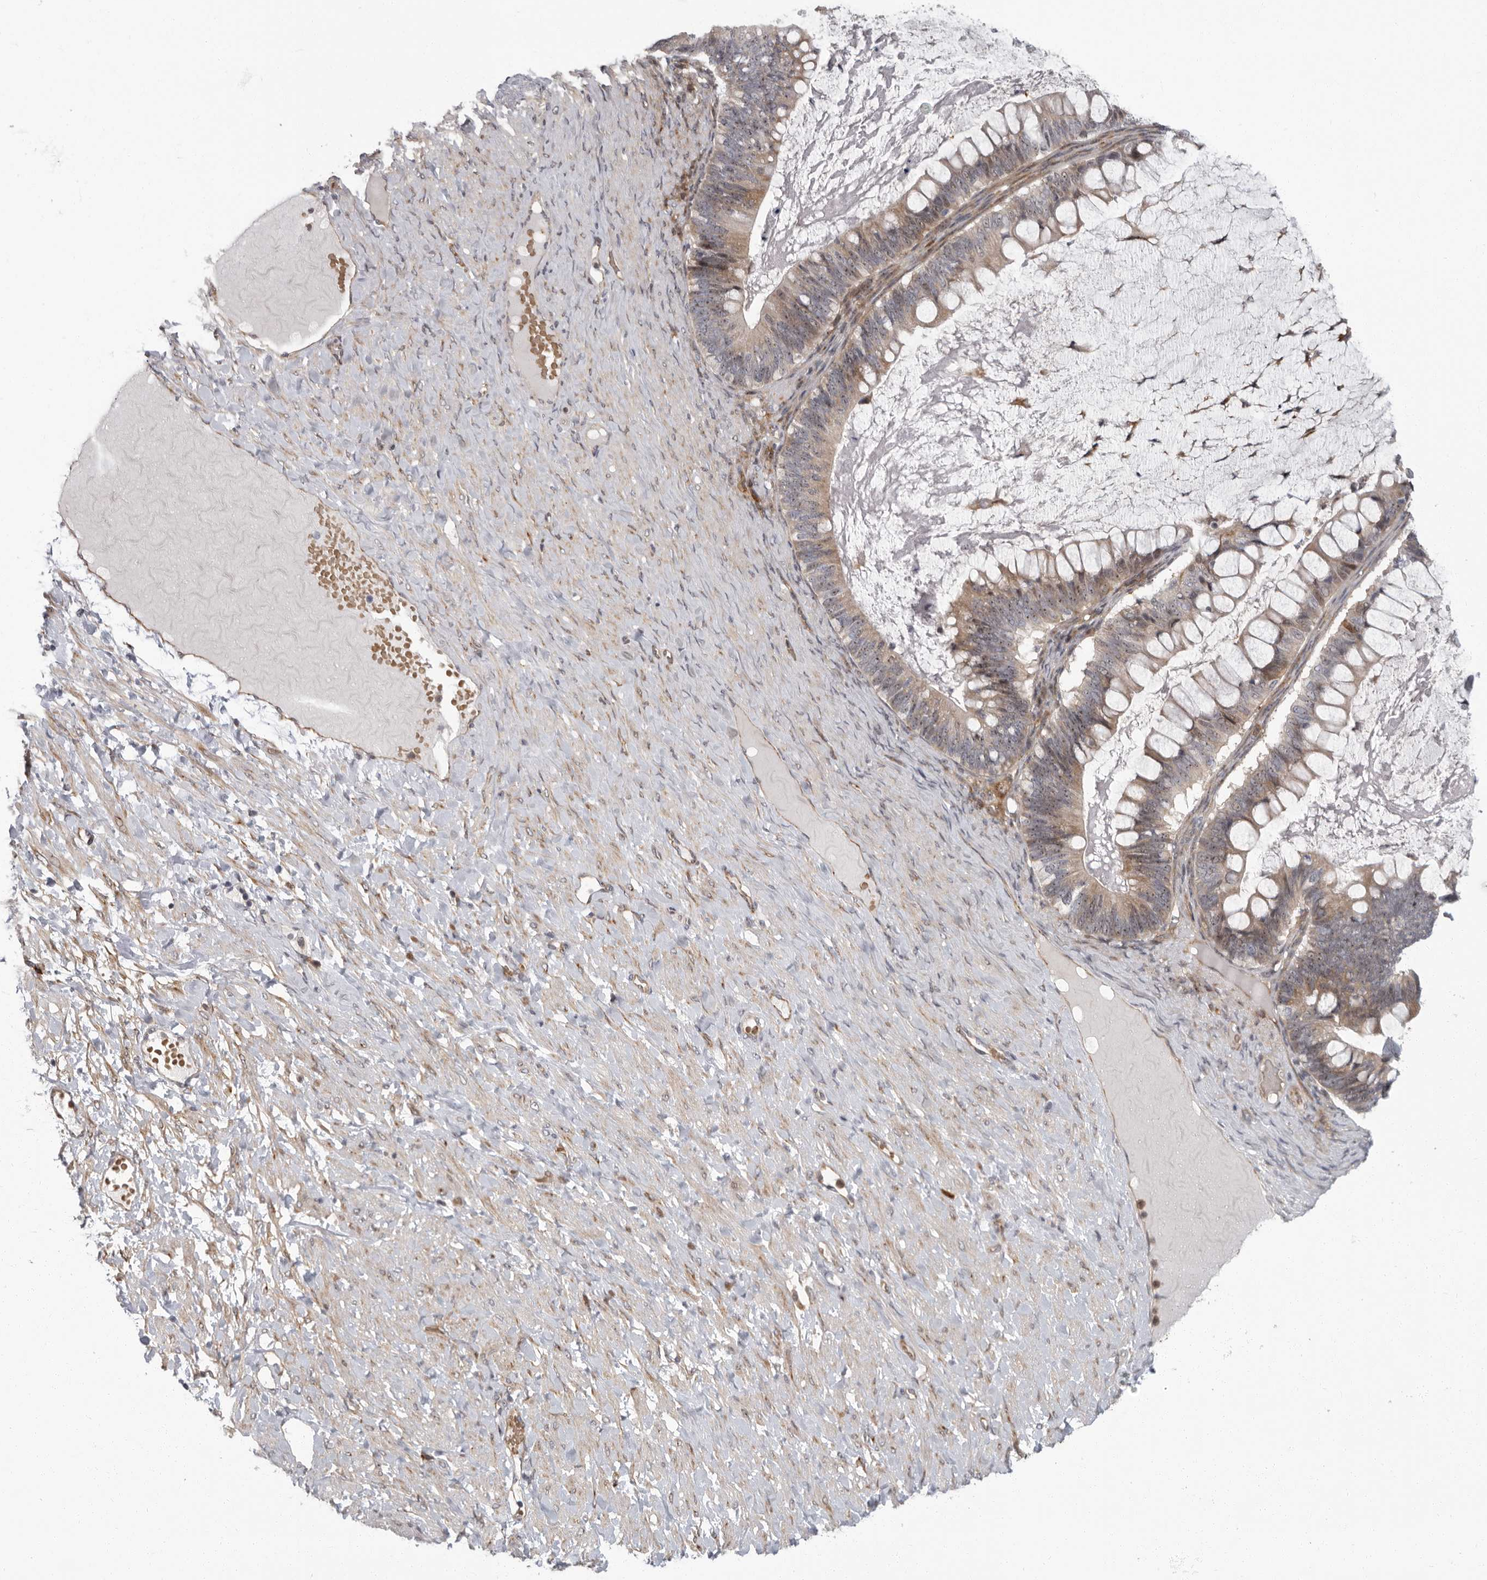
{"staining": {"intensity": "moderate", "quantity": ">75%", "location": "cytoplasmic/membranous,nuclear"}, "tissue": "ovarian cancer", "cell_type": "Tumor cells", "image_type": "cancer", "snomed": [{"axis": "morphology", "description": "Cystadenocarcinoma, mucinous, NOS"}, {"axis": "topography", "description": "Ovary"}], "caption": "Brown immunohistochemical staining in human ovarian mucinous cystadenocarcinoma shows moderate cytoplasmic/membranous and nuclear positivity in about >75% of tumor cells.", "gene": "PDCD11", "patient": {"sex": "female", "age": 61}}